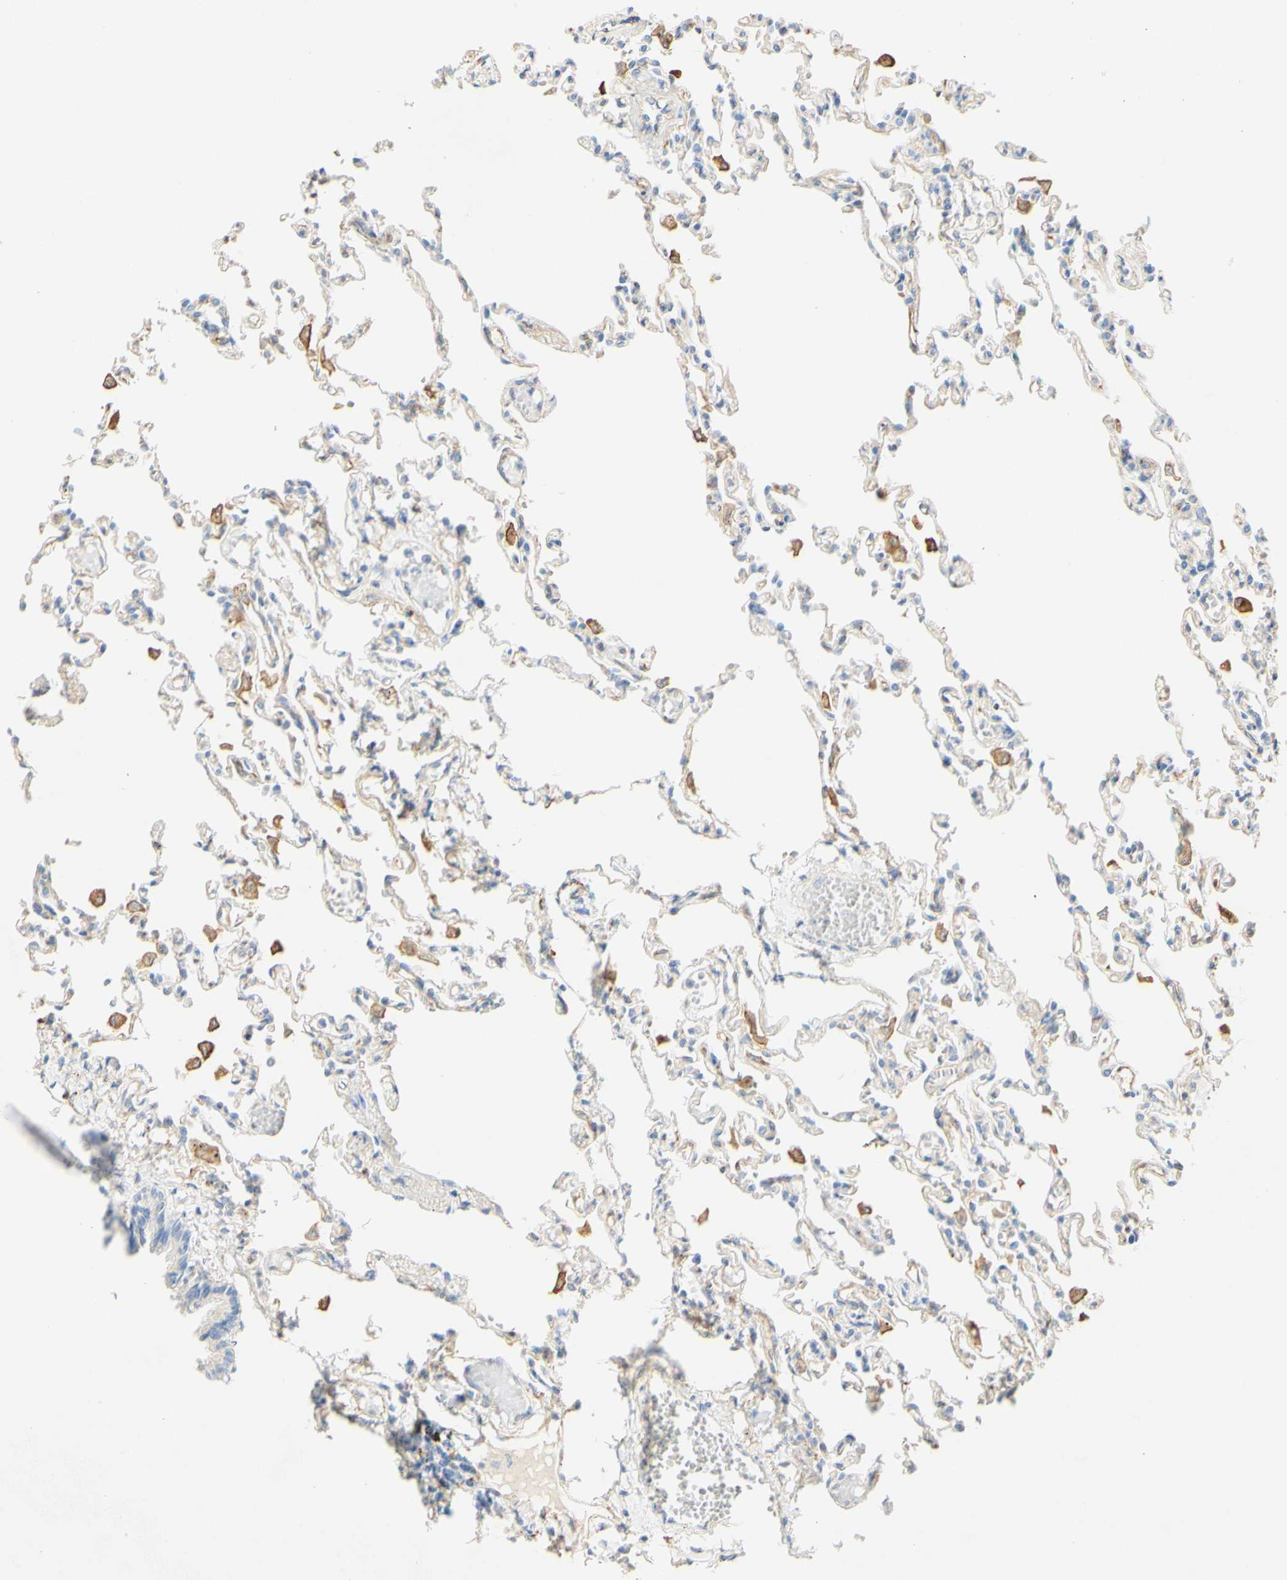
{"staining": {"intensity": "weak", "quantity": "25%-75%", "location": "cytoplasmic/membranous"}, "tissue": "lung", "cell_type": "Alveolar cells", "image_type": "normal", "snomed": [{"axis": "morphology", "description": "Normal tissue, NOS"}, {"axis": "topography", "description": "Lung"}], "caption": "Immunohistochemical staining of benign human lung demonstrates weak cytoplasmic/membranous protein positivity in approximately 25%-75% of alveolar cells.", "gene": "FCGRT", "patient": {"sex": "male", "age": 21}}